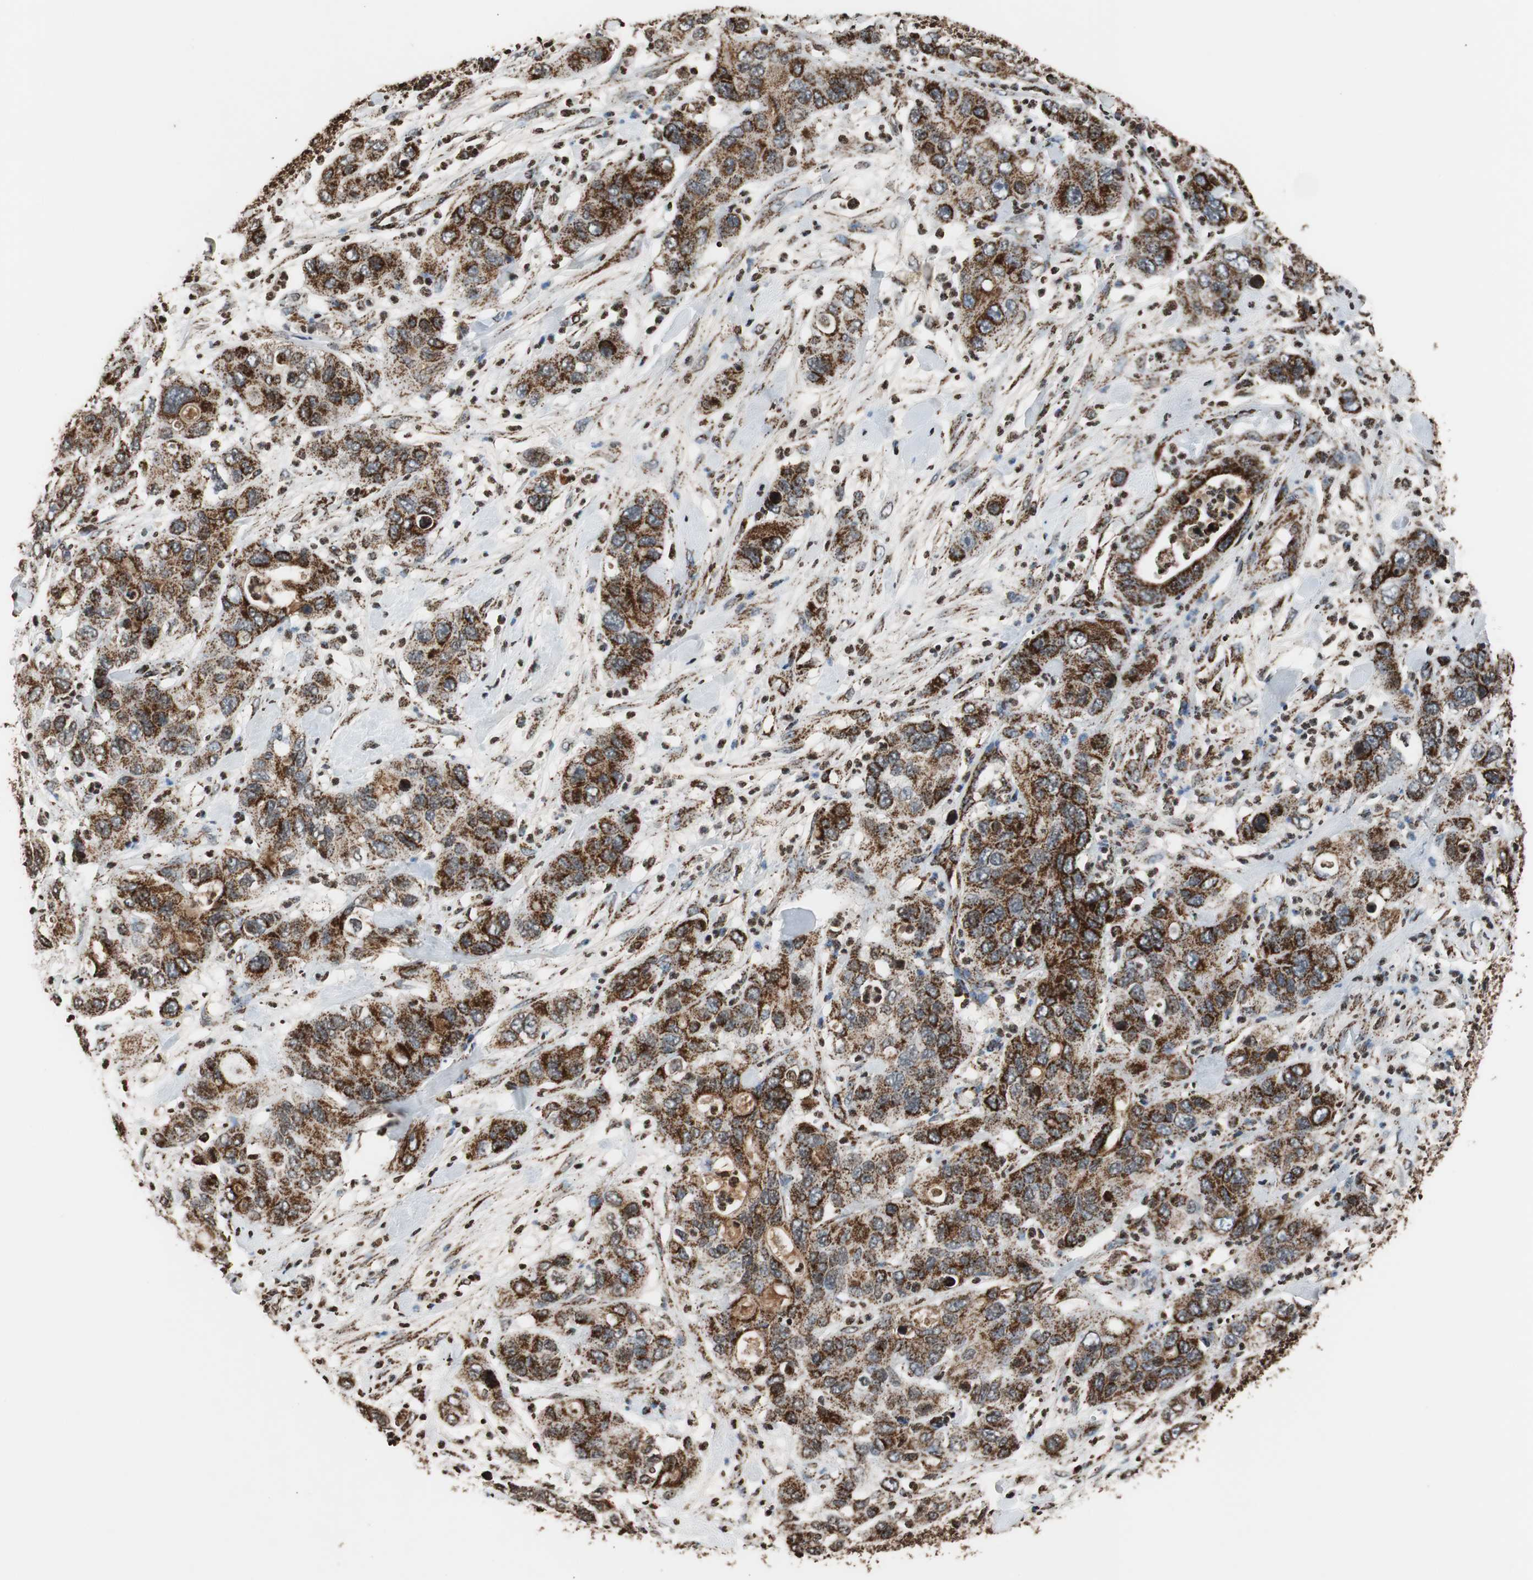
{"staining": {"intensity": "strong", "quantity": ">75%", "location": "cytoplasmic/membranous"}, "tissue": "pancreatic cancer", "cell_type": "Tumor cells", "image_type": "cancer", "snomed": [{"axis": "morphology", "description": "Adenocarcinoma, NOS"}, {"axis": "topography", "description": "Pancreas"}], "caption": "A photomicrograph of pancreatic cancer stained for a protein shows strong cytoplasmic/membranous brown staining in tumor cells.", "gene": "HSPA9", "patient": {"sex": "female", "age": 71}}